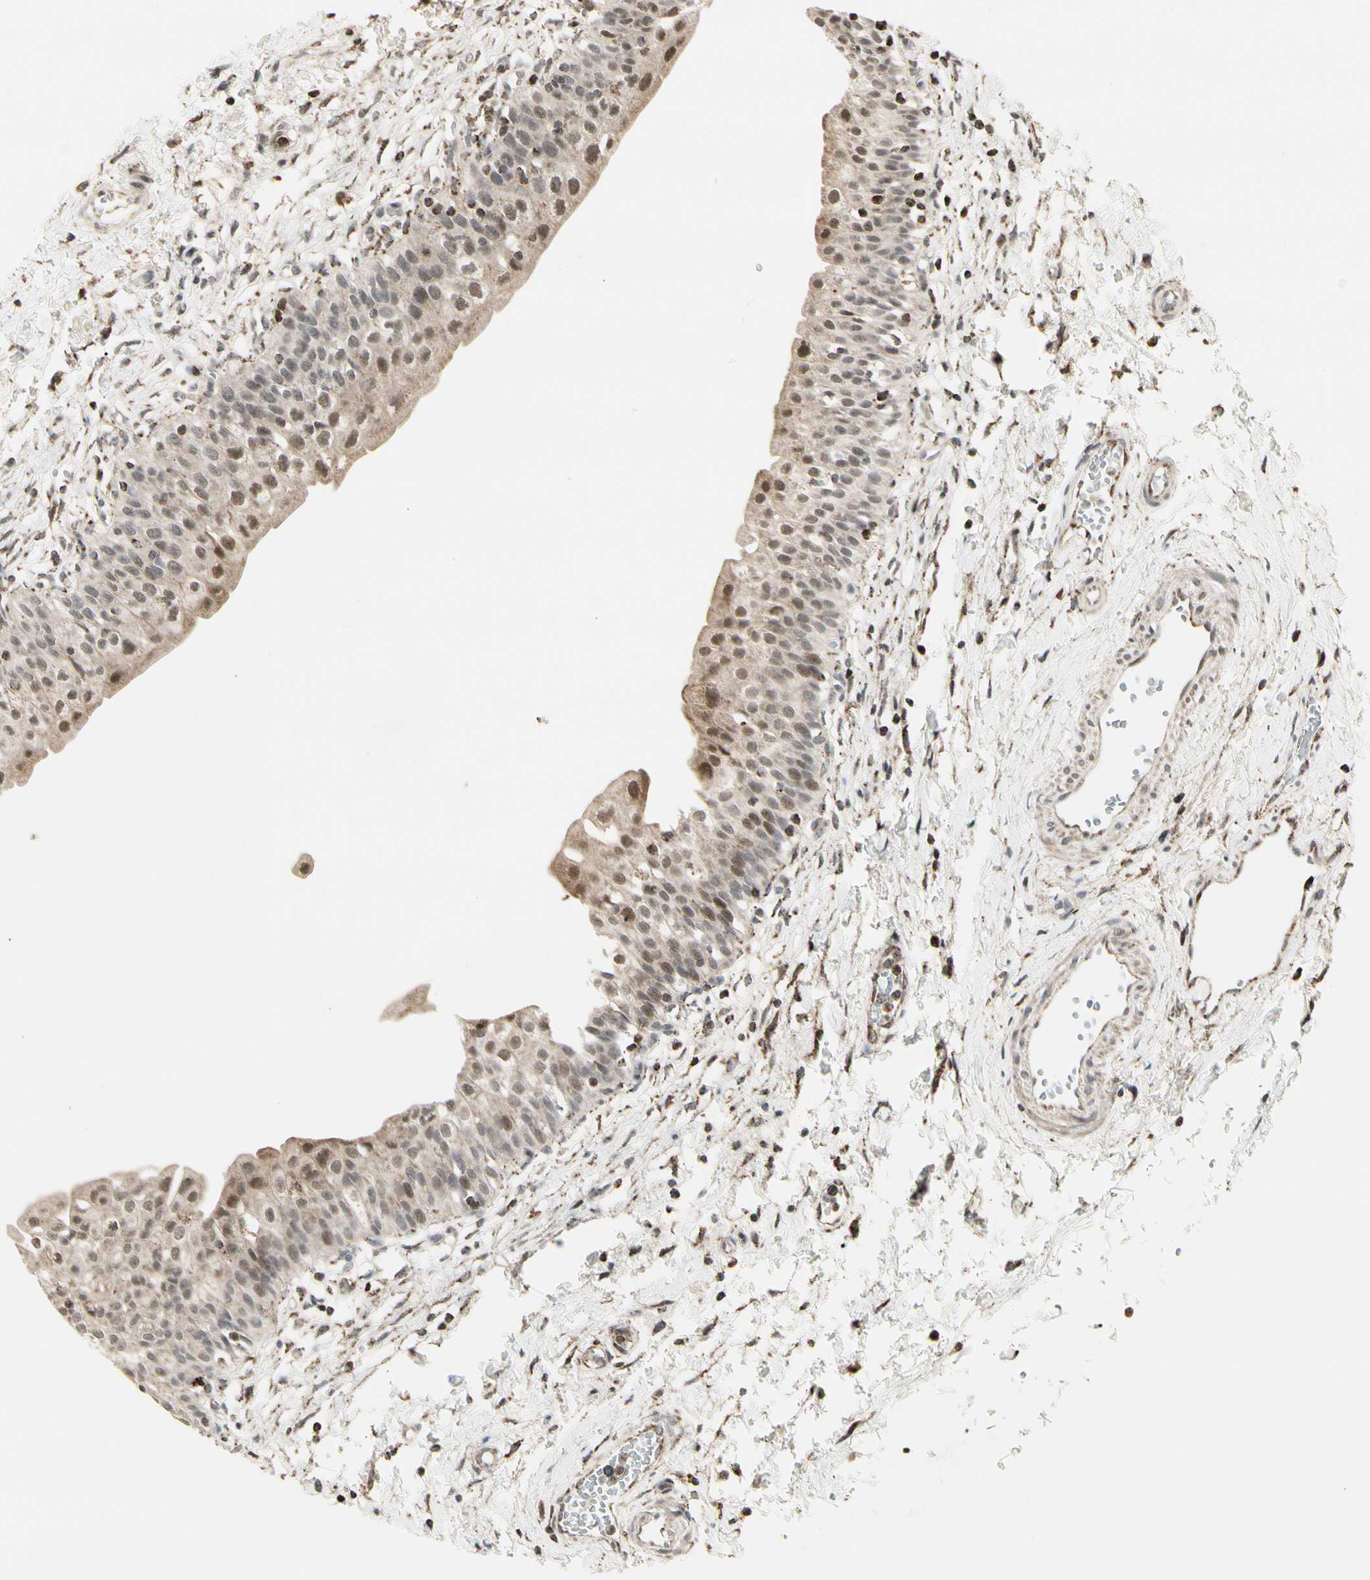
{"staining": {"intensity": "moderate", "quantity": "25%-75%", "location": "cytoplasmic/membranous,nuclear"}, "tissue": "urinary bladder", "cell_type": "Urothelial cells", "image_type": "normal", "snomed": [{"axis": "morphology", "description": "Normal tissue, NOS"}, {"axis": "topography", "description": "Urinary bladder"}], "caption": "Immunohistochemistry photomicrograph of normal urinary bladder stained for a protein (brown), which exhibits medium levels of moderate cytoplasmic/membranous,nuclear expression in about 25%-75% of urothelial cells.", "gene": "TMEM176A", "patient": {"sex": "male", "age": 55}}